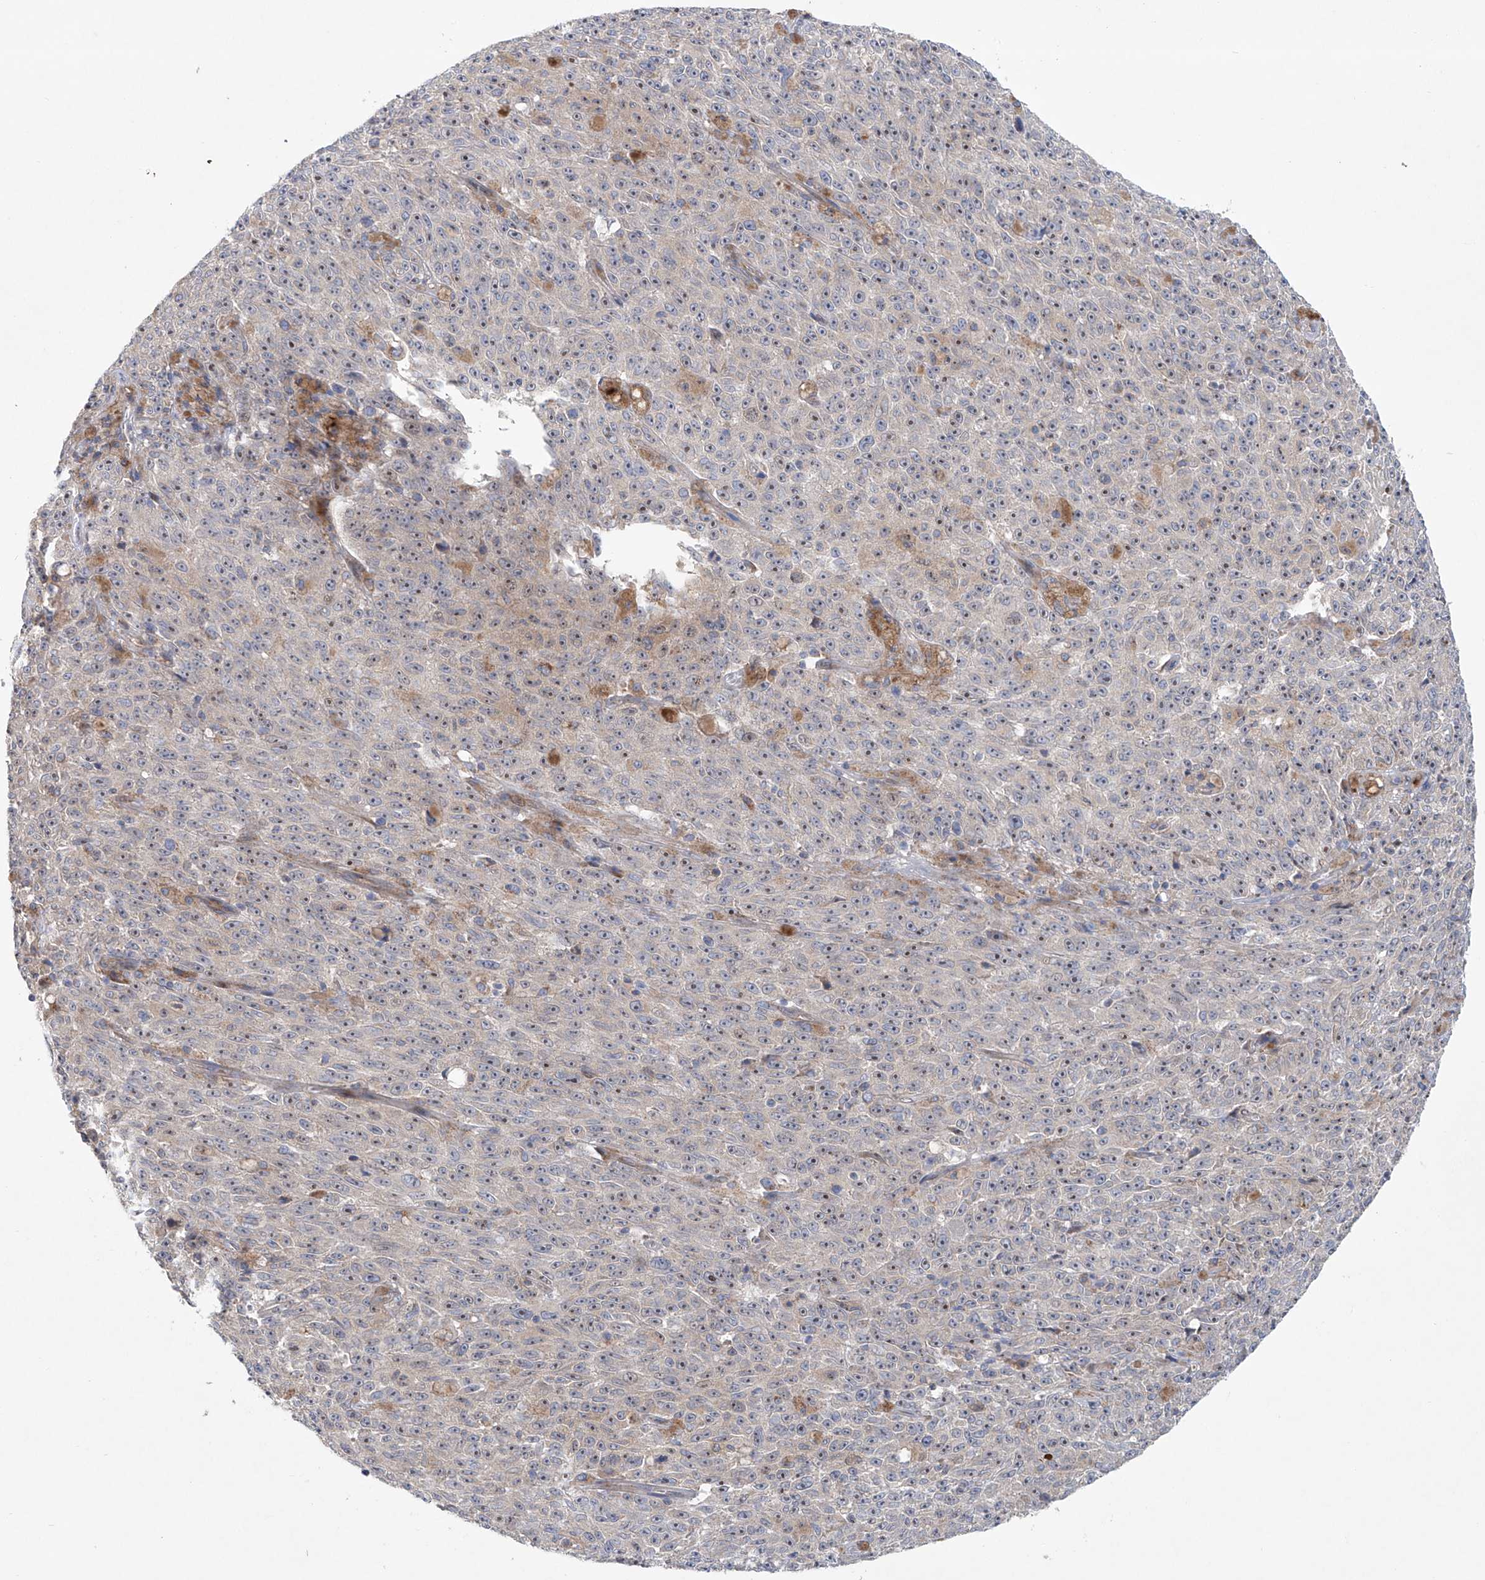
{"staining": {"intensity": "negative", "quantity": "none", "location": "none"}, "tissue": "melanoma", "cell_type": "Tumor cells", "image_type": "cancer", "snomed": [{"axis": "morphology", "description": "Malignant melanoma, NOS"}, {"axis": "topography", "description": "Skin"}], "caption": "An image of melanoma stained for a protein reveals no brown staining in tumor cells. Nuclei are stained in blue.", "gene": "KLC4", "patient": {"sex": "female", "age": 82}}